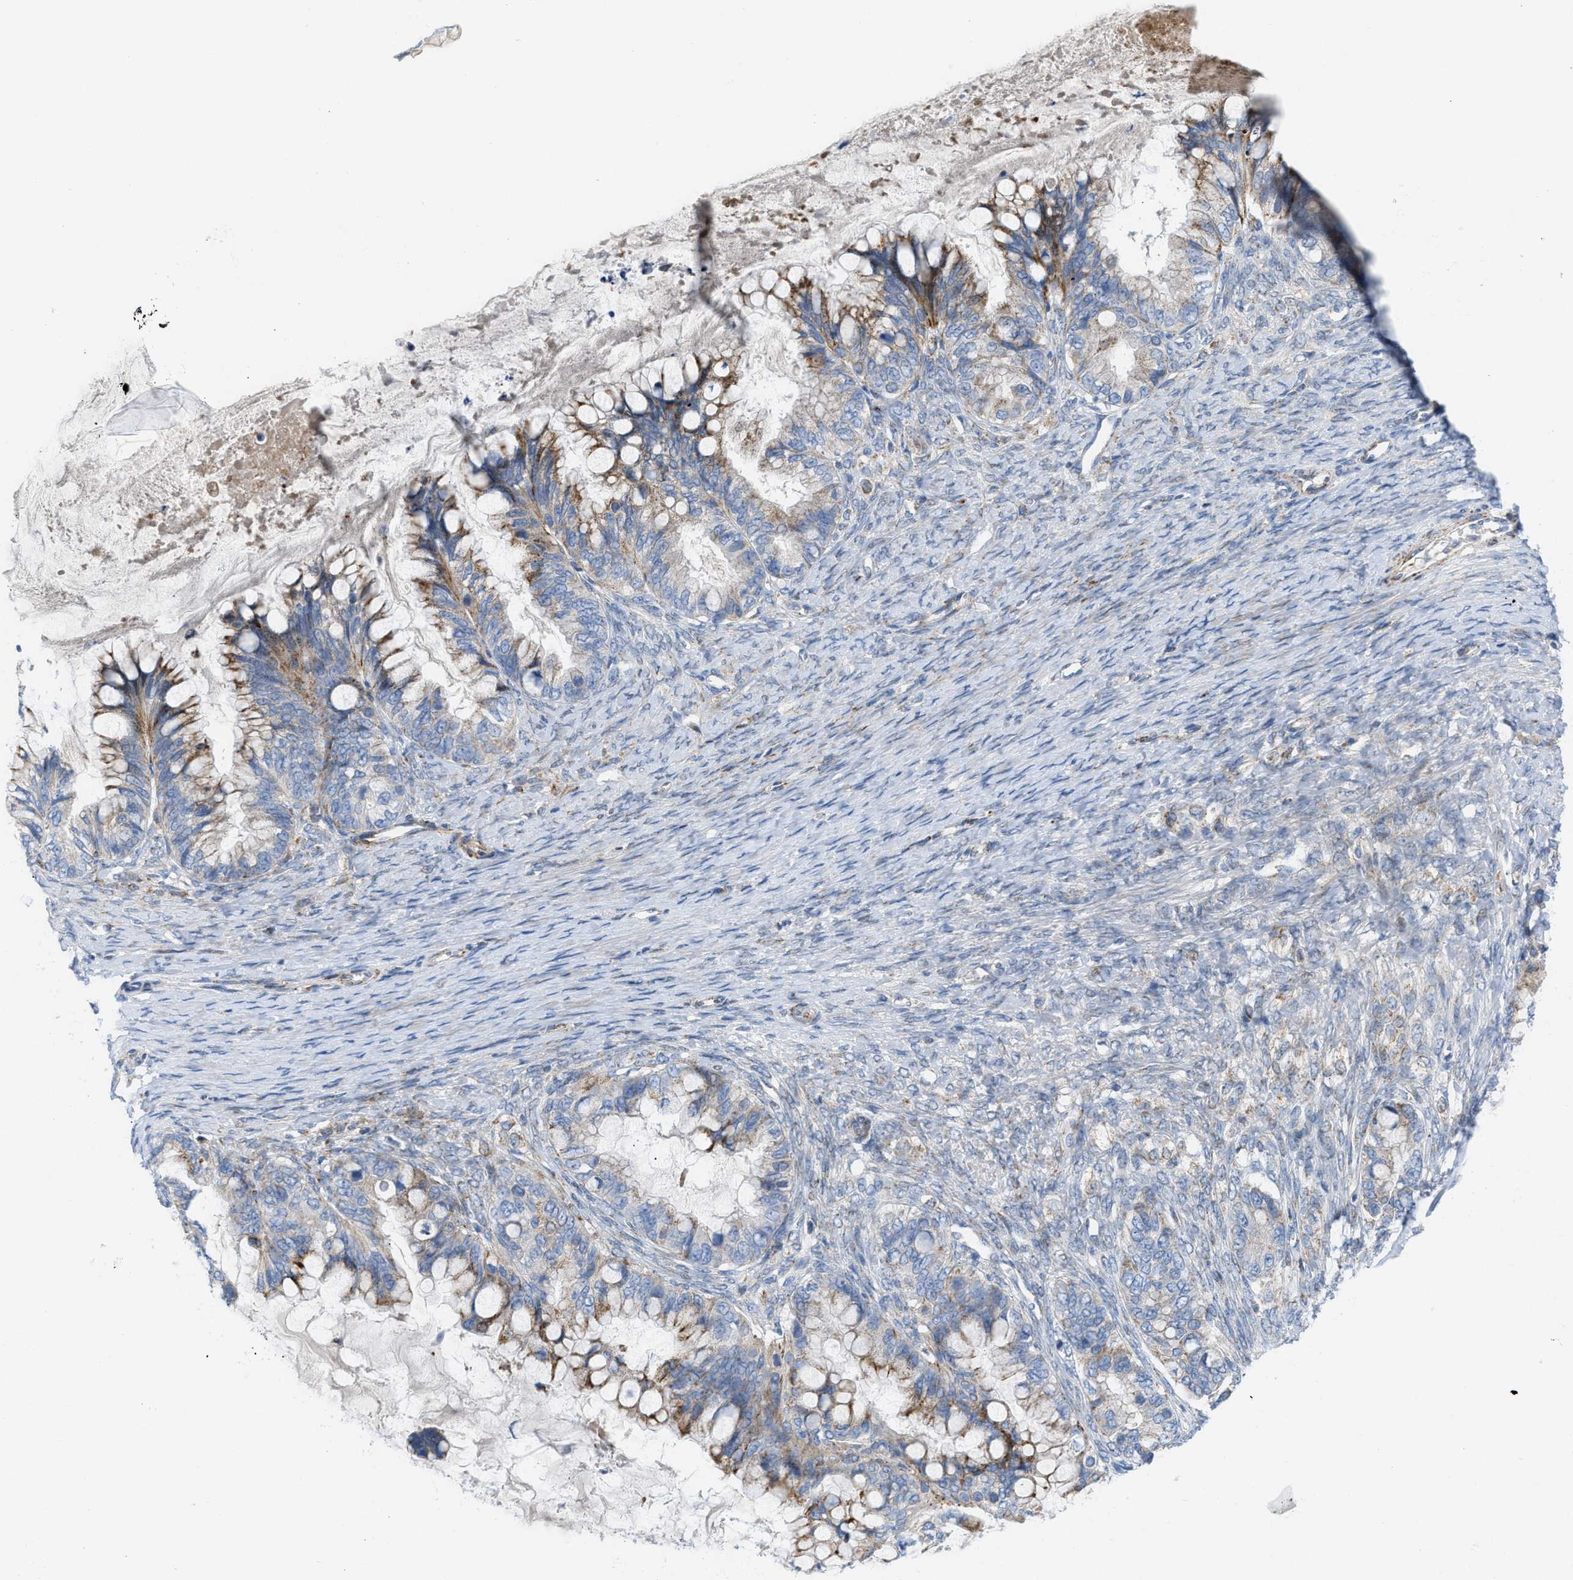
{"staining": {"intensity": "moderate", "quantity": "25%-75%", "location": "cytoplasmic/membranous"}, "tissue": "ovarian cancer", "cell_type": "Tumor cells", "image_type": "cancer", "snomed": [{"axis": "morphology", "description": "Cystadenocarcinoma, mucinous, NOS"}, {"axis": "topography", "description": "Ovary"}], "caption": "A brown stain shows moderate cytoplasmic/membranous expression of a protein in mucinous cystadenocarcinoma (ovarian) tumor cells.", "gene": "RBBP9", "patient": {"sex": "female", "age": 80}}